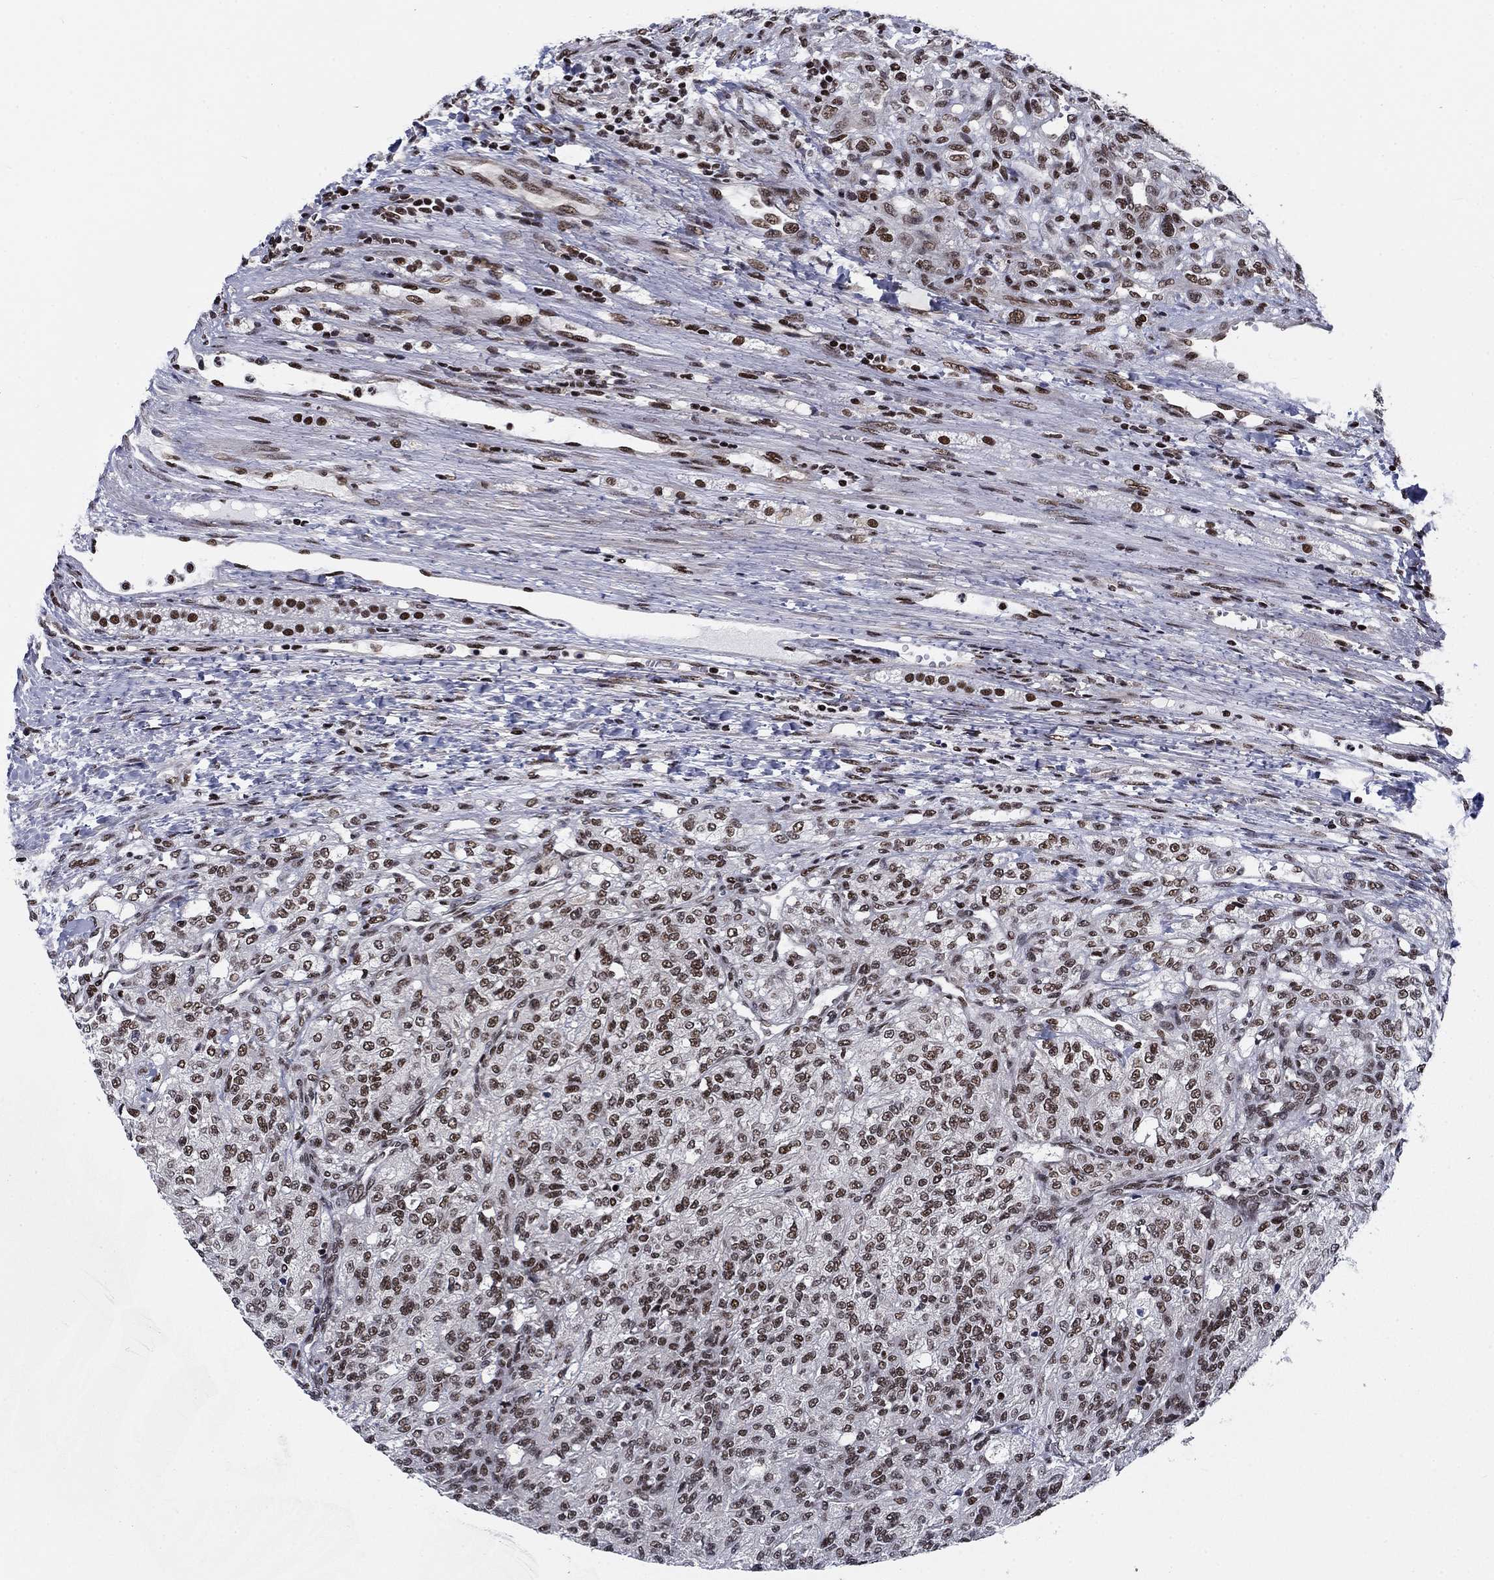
{"staining": {"intensity": "moderate", "quantity": "25%-75%", "location": "nuclear"}, "tissue": "renal cancer", "cell_type": "Tumor cells", "image_type": "cancer", "snomed": [{"axis": "morphology", "description": "Adenocarcinoma, NOS"}, {"axis": "topography", "description": "Kidney"}], "caption": "This is an image of IHC staining of renal cancer, which shows moderate positivity in the nuclear of tumor cells.", "gene": "RPRD1B", "patient": {"sex": "female", "age": 63}}